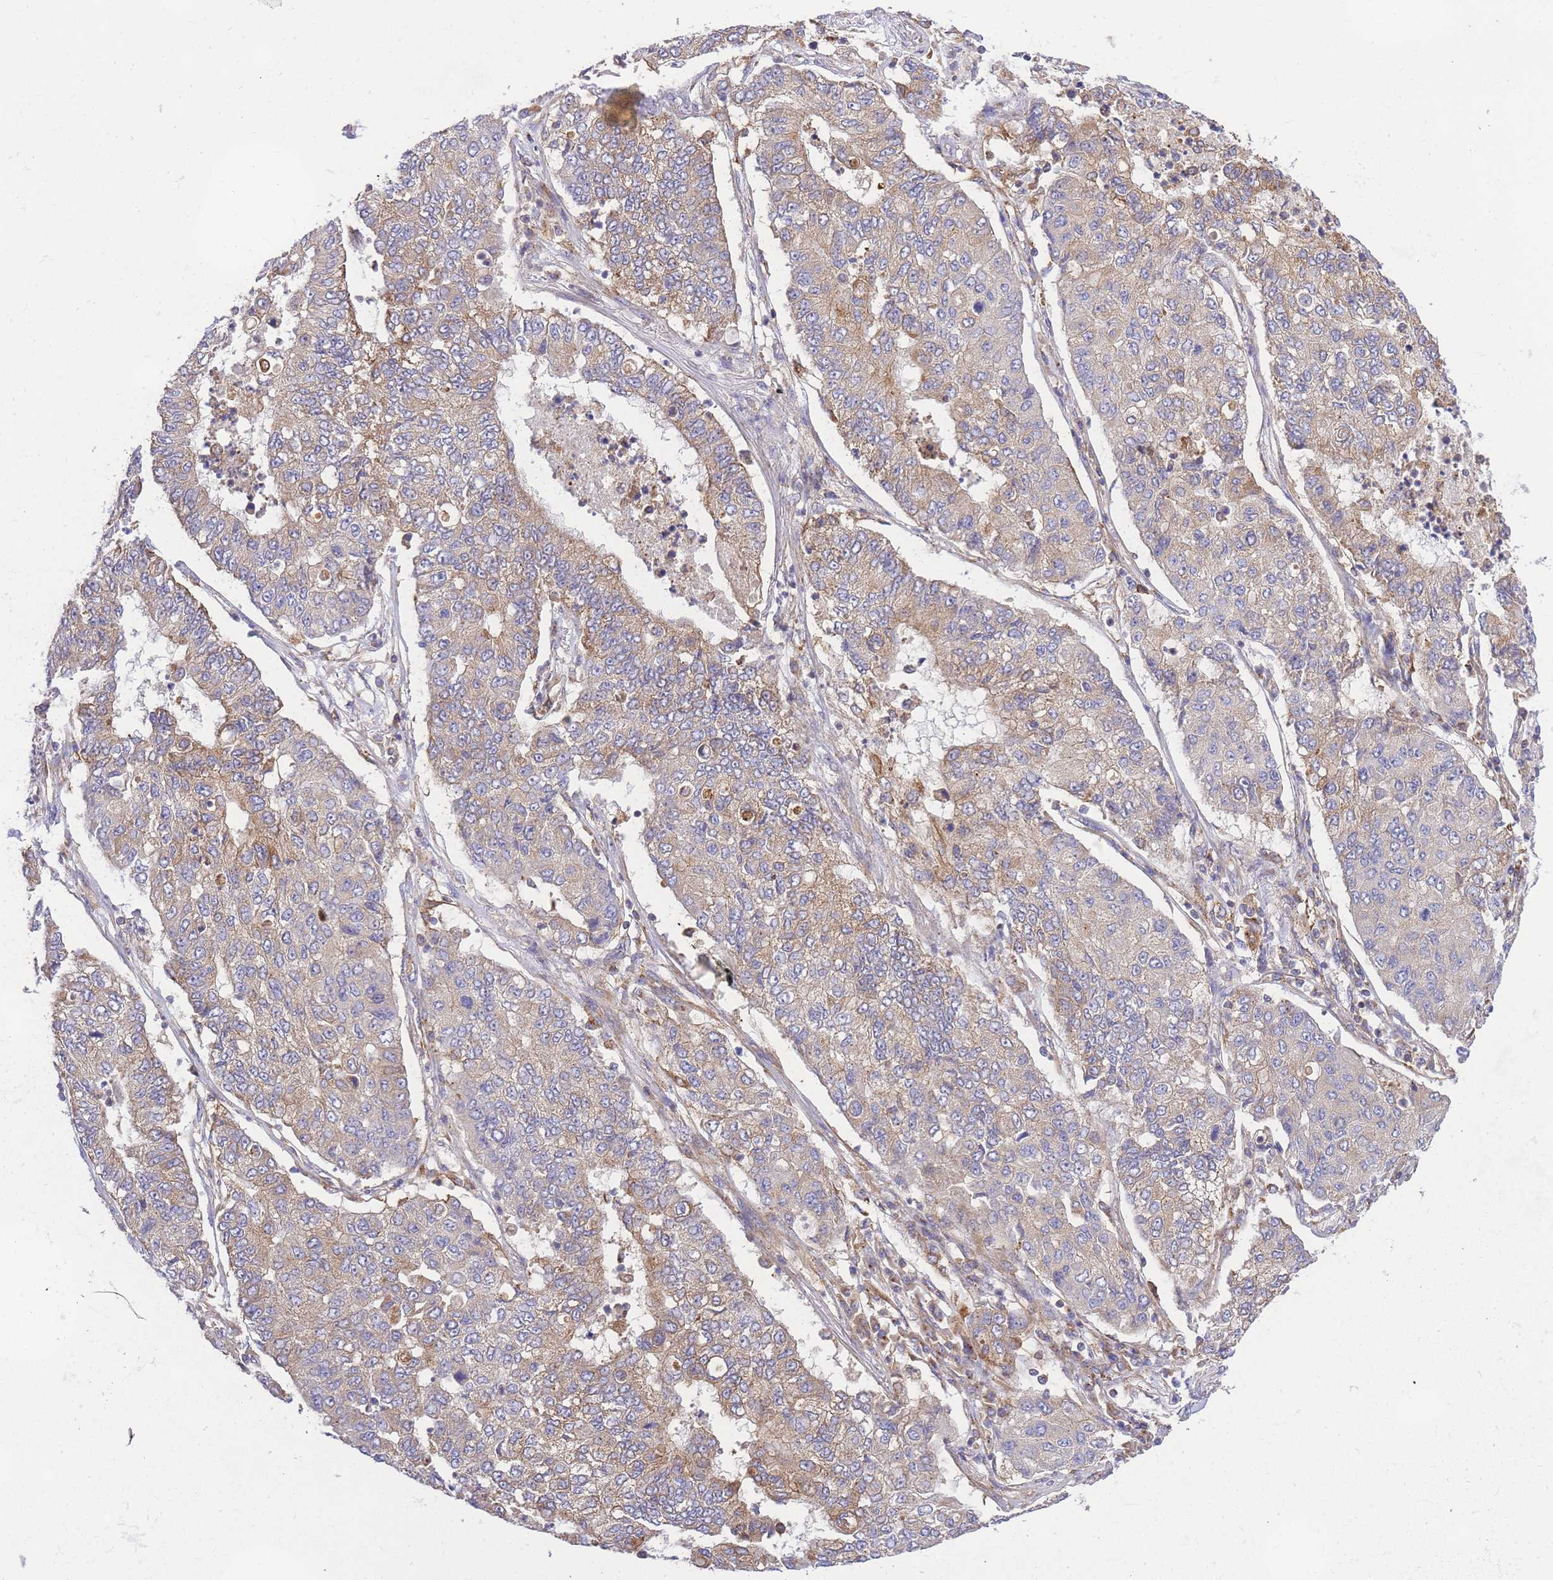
{"staining": {"intensity": "moderate", "quantity": "<25%", "location": "cytoplasmic/membranous"}, "tissue": "lung cancer", "cell_type": "Tumor cells", "image_type": "cancer", "snomed": [{"axis": "morphology", "description": "Squamous cell carcinoma, NOS"}, {"axis": "topography", "description": "Lung"}], "caption": "Human lung cancer (squamous cell carcinoma) stained with a protein marker displays moderate staining in tumor cells.", "gene": "INSYN2B", "patient": {"sex": "male", "age": 74}}